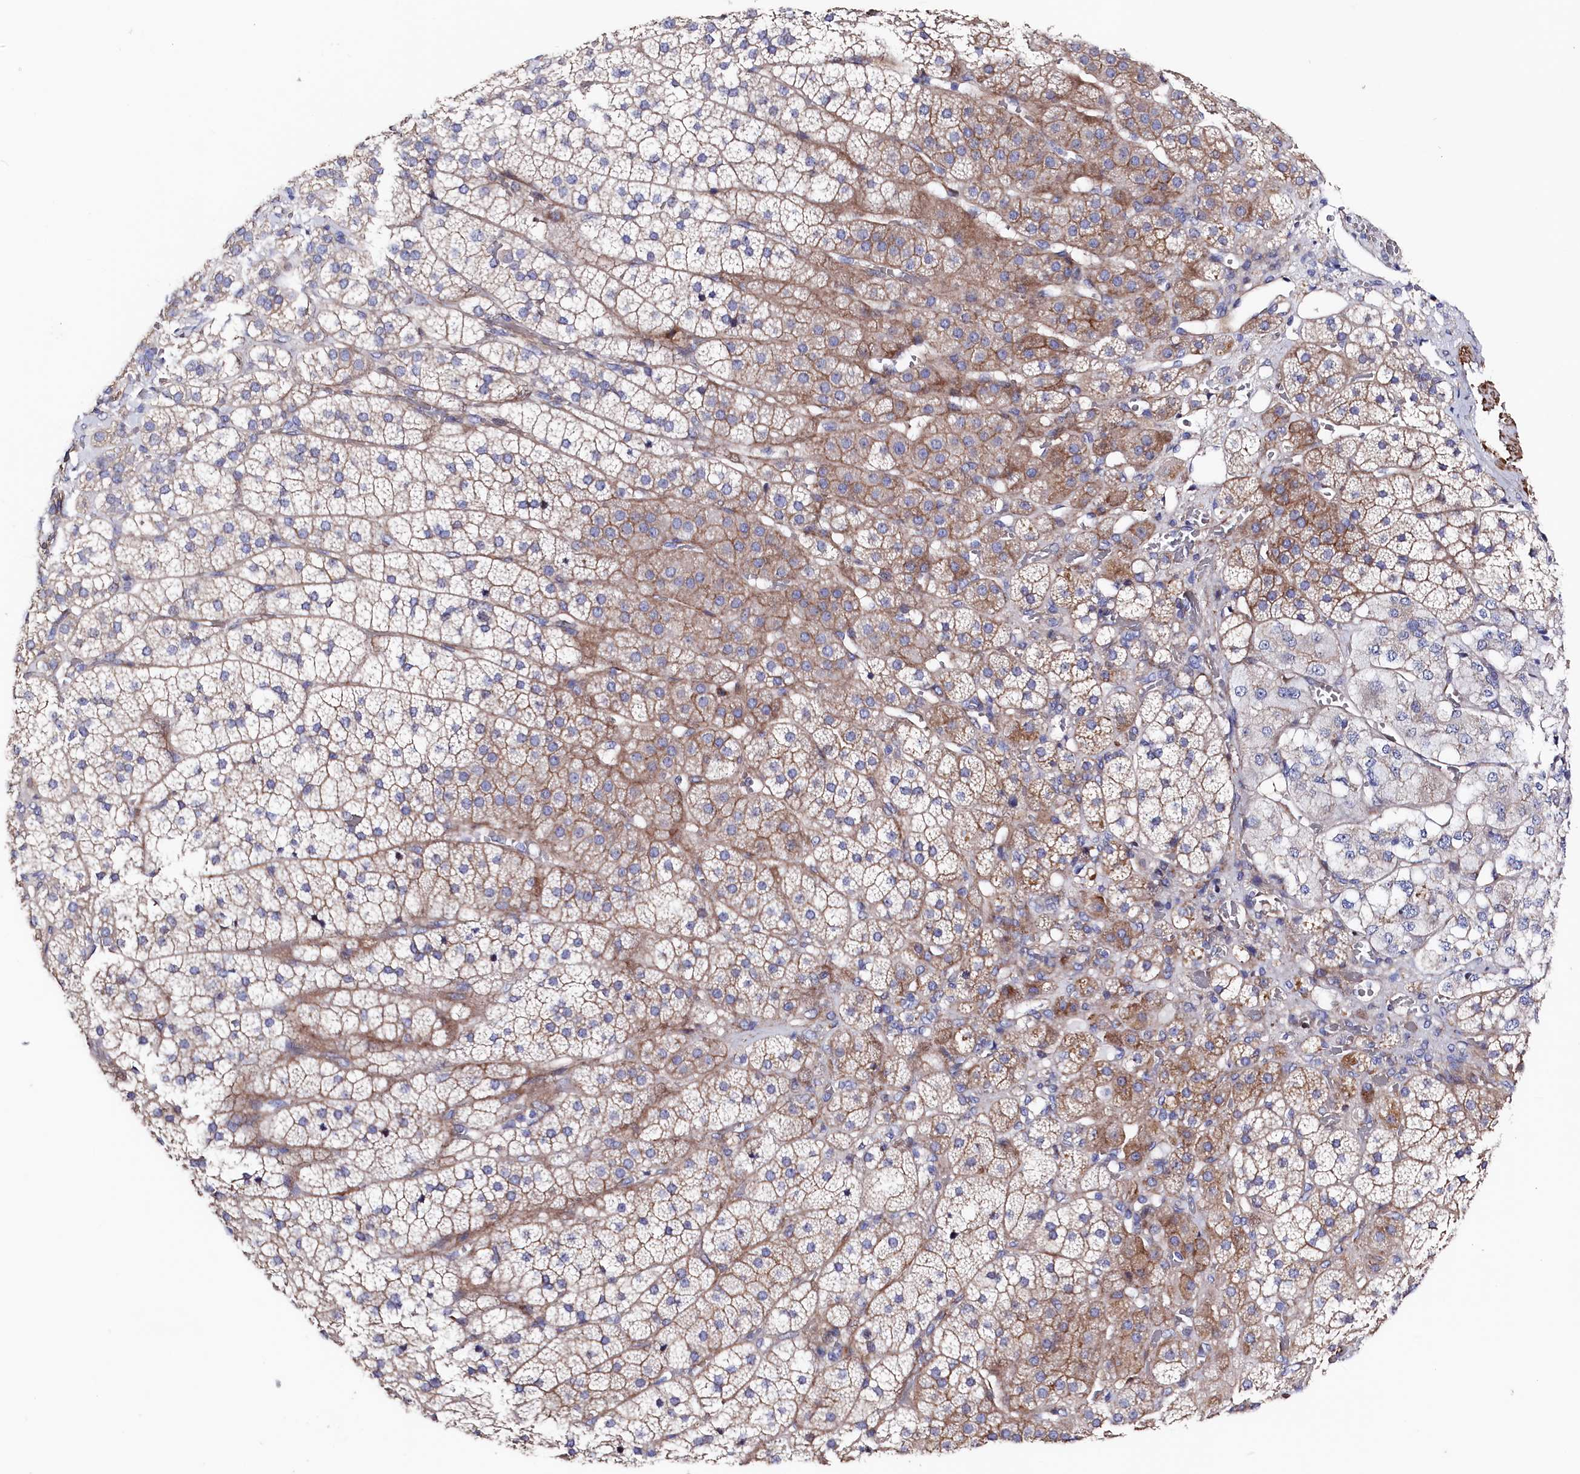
{"staining": {"intensity": "moderate", "quantity": "<25%", "location": "cytoplasmic/membranous"}, "tissue": "adrenal gland", "cell_type": "Glandular cells", "image_type": "normal", "snomed": [{"axis": "morphology", "description": "Normal tissue, NOS"}, {"axis": "topography", "description": "Adrenal gland"}], "caption": "The photomicrograph exhibits staining of unremarkable adrenal gland, revealing moderate cytoplasmic/membranous protein positivity (brown color) within glandular cells. (DAB = brown stain, brightfield microscopy at high magnification).", "gene": "WNT8A", "patient": {"sex": "female", "age": 44}}